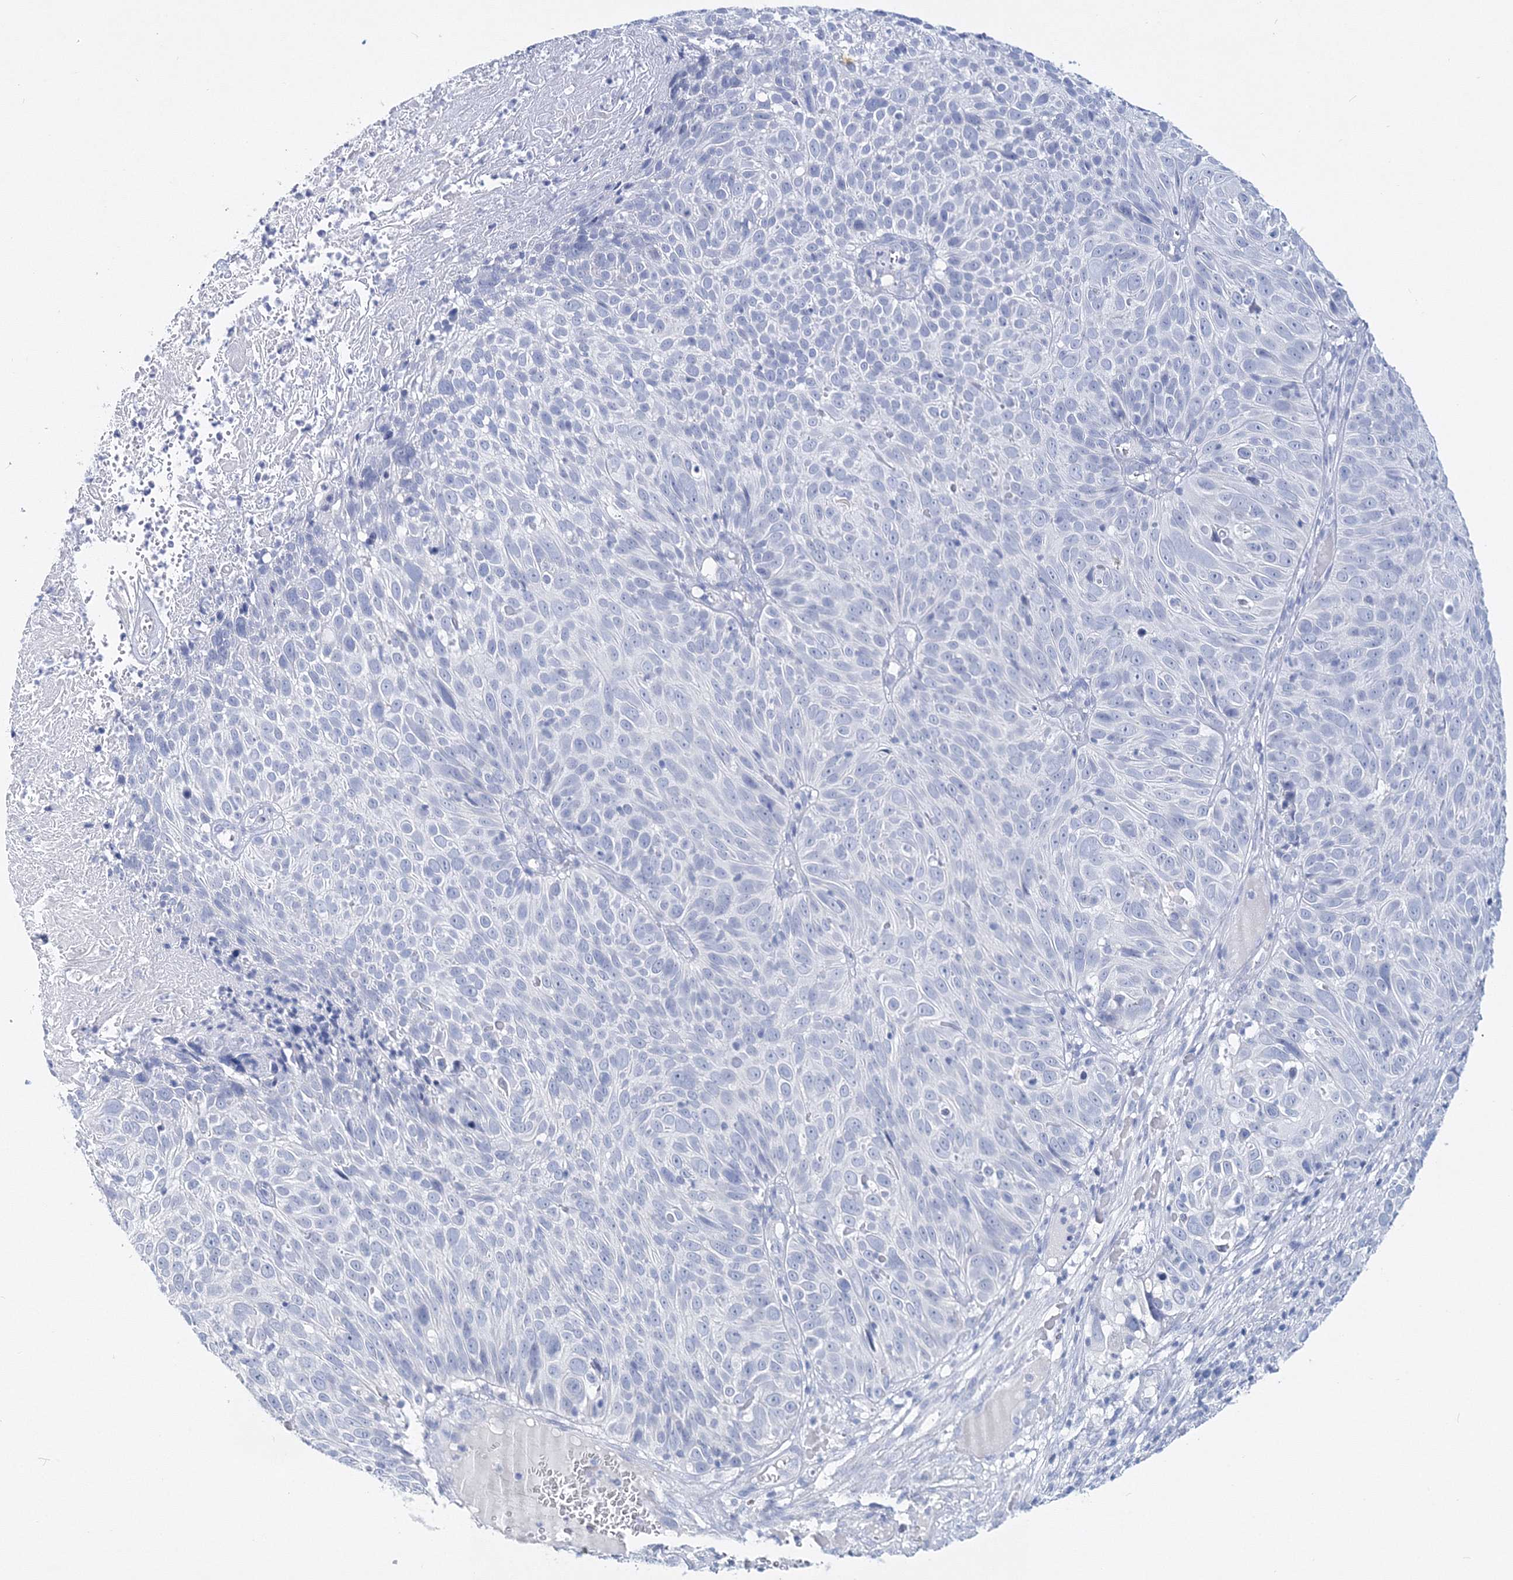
{"staining": {"intensity": "negative", "quantity": "none", "location": "none"}, "tissue": "cervical cancer", "cell_type": "Tumor cells", "image_type": "cancer", "snomed": [{"axis": "morphology", "description": "Squamous cell carcinoma, NOS"}, {"axis": "topography", "description": "Cervix"}], "caption": "This is an immunohistochemistry photomicrograph of human squamous cell carcinoma (cervical). There is no staining in tumor cells.", "gene": "MYOZ2", "patient": {"sex": "female", "age": 74}}